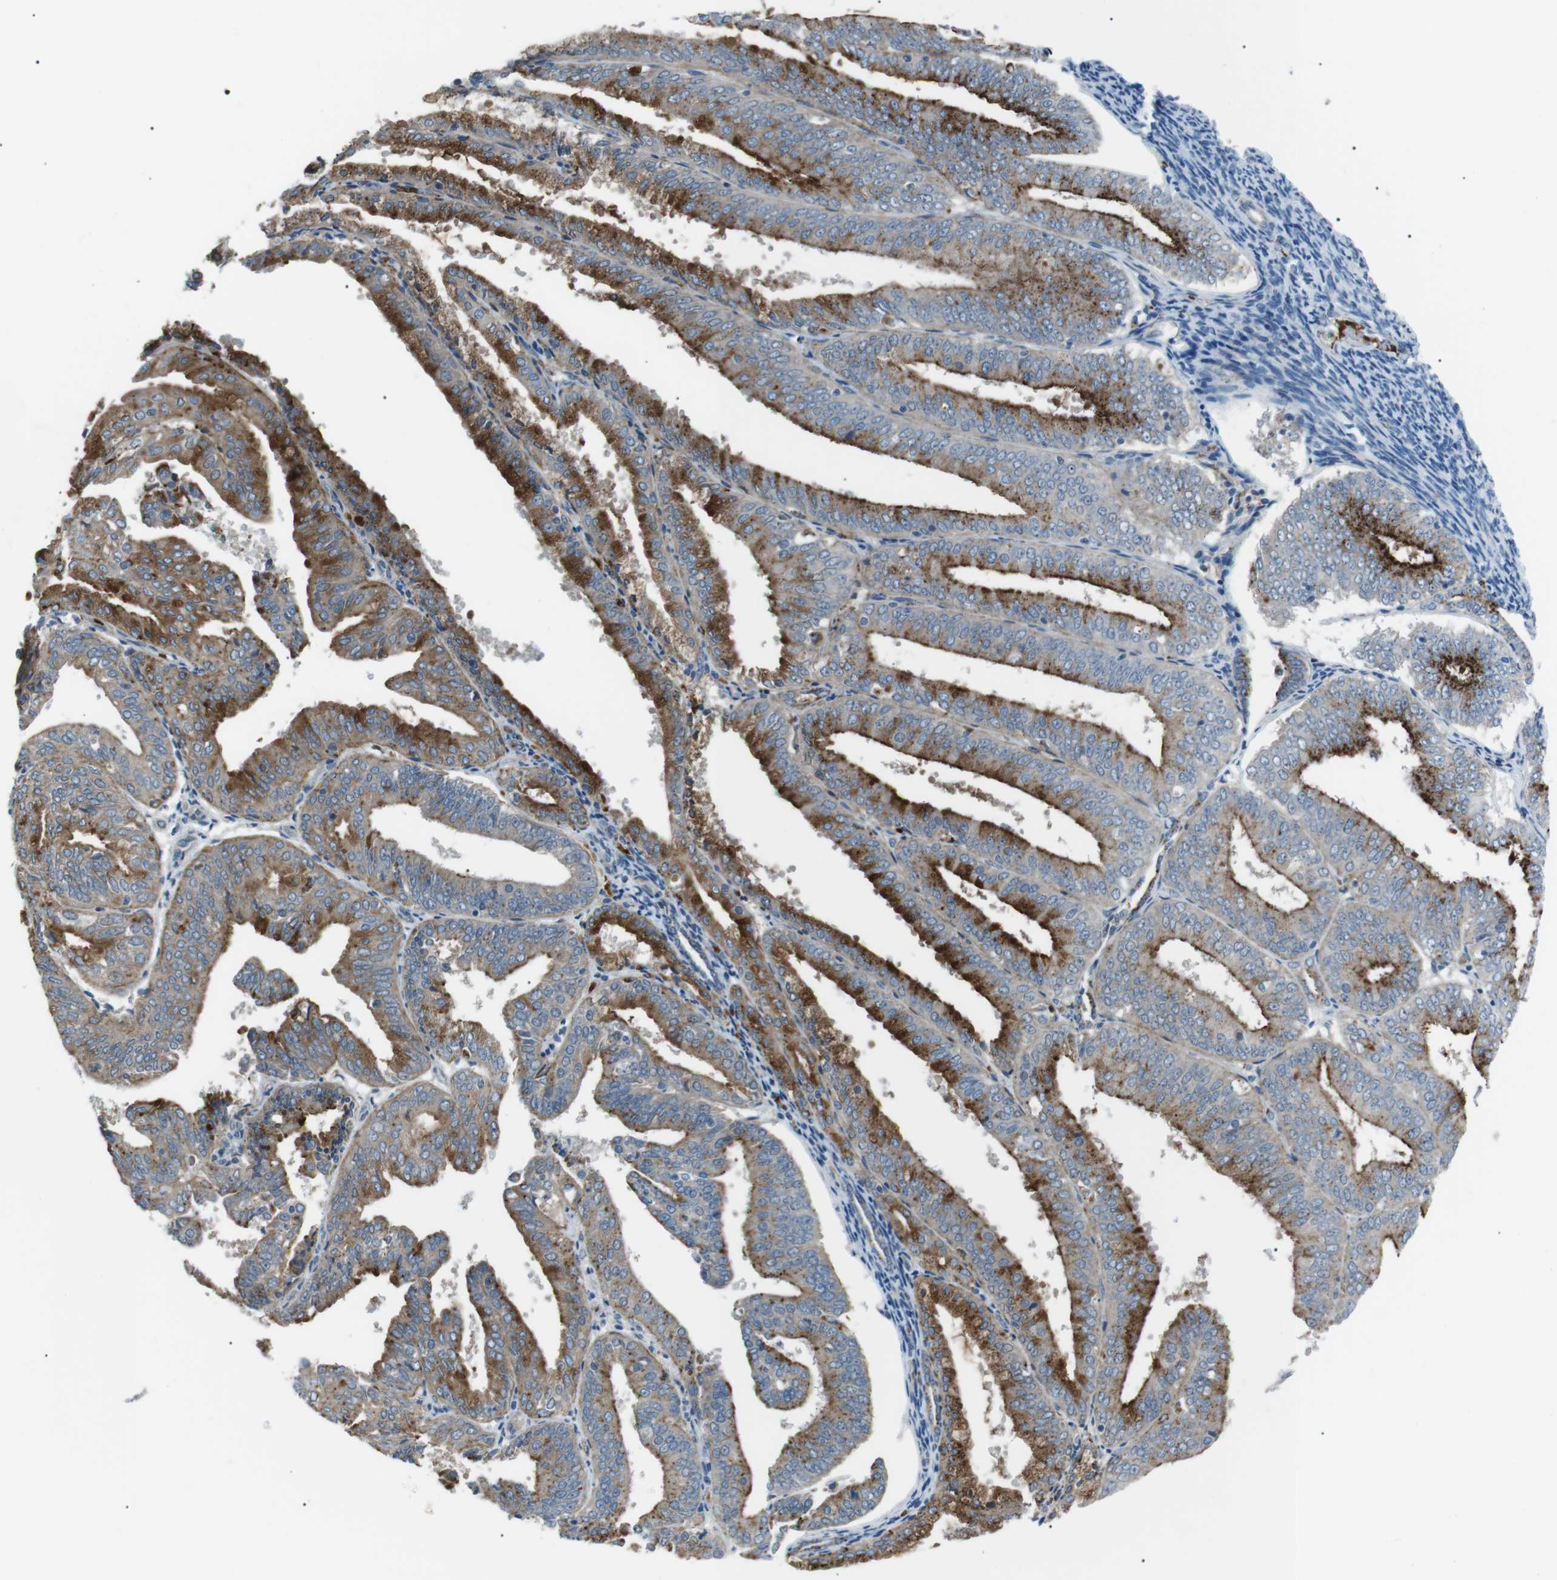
{"staining": {"intensity": "moderate", "quantity": ">75%", "location": "cytoplasmic/membranous"}, "tissue": "endometrial cancer", "cell_type": "Tumor cells", "image_type": "cancer", "snomed": [{"axis": "morphology", "description": "Adenocarcinoma, NOS"}, {"axis": "topography", "description": "Endometrium"}], "caption": "Immunohistochemistry (IHC) photomicrograph of neoplastic tissue: human endometrial cancer stained using immunohistochemistry demonstrates medium levels of moderate protein expression localized specifically in the cytoplasmic/membranous of tumor cells, appearing as a cytoplasmic/membranous brown color.", "gene": "B4GALNT2", "patient": {"sex": "female", "age": 63}}